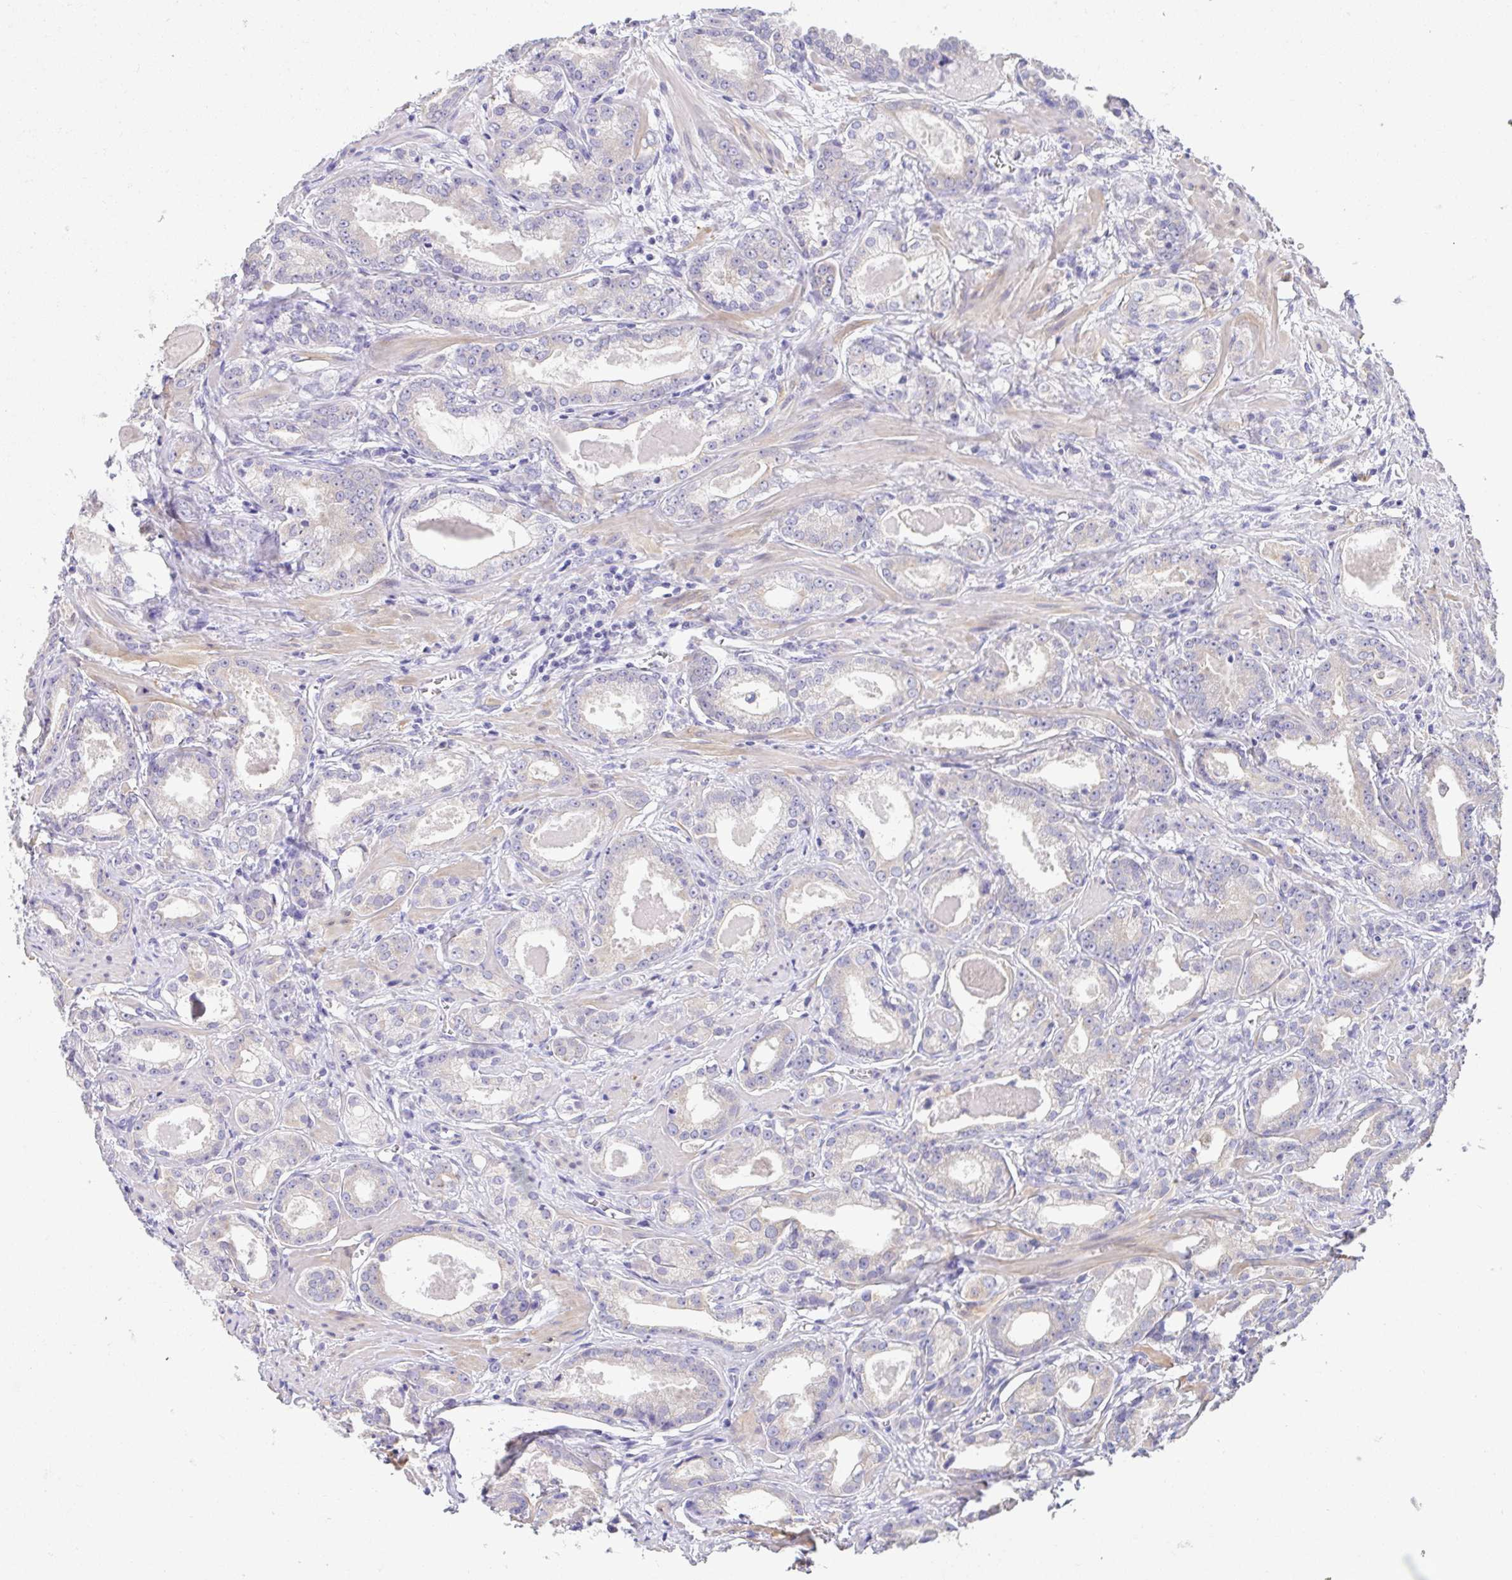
{"staining": {"intensity": "negative", "quantity": "none", "location": "none"}, "tissue": "prostate cancer", "cell_type": "Tumor cells", "image_type": "cancer", "snomed": [{"axis": "morphology", "description": "Adenocarcinoma, NOS"}, {"axis": "morphology", "description": "Adenocarcinoma, Low grade"}, {"axis": "topography", "description": "Prostate"}], "caption": "Tumor cells show no significant expression in prostate cancer (adenocarcinoma (low-grade)). (DAB immunohistochemistry with hematoxylin counter stain).", "gene": "FABP3", "patient": {"sex": "male", "age": 64}}